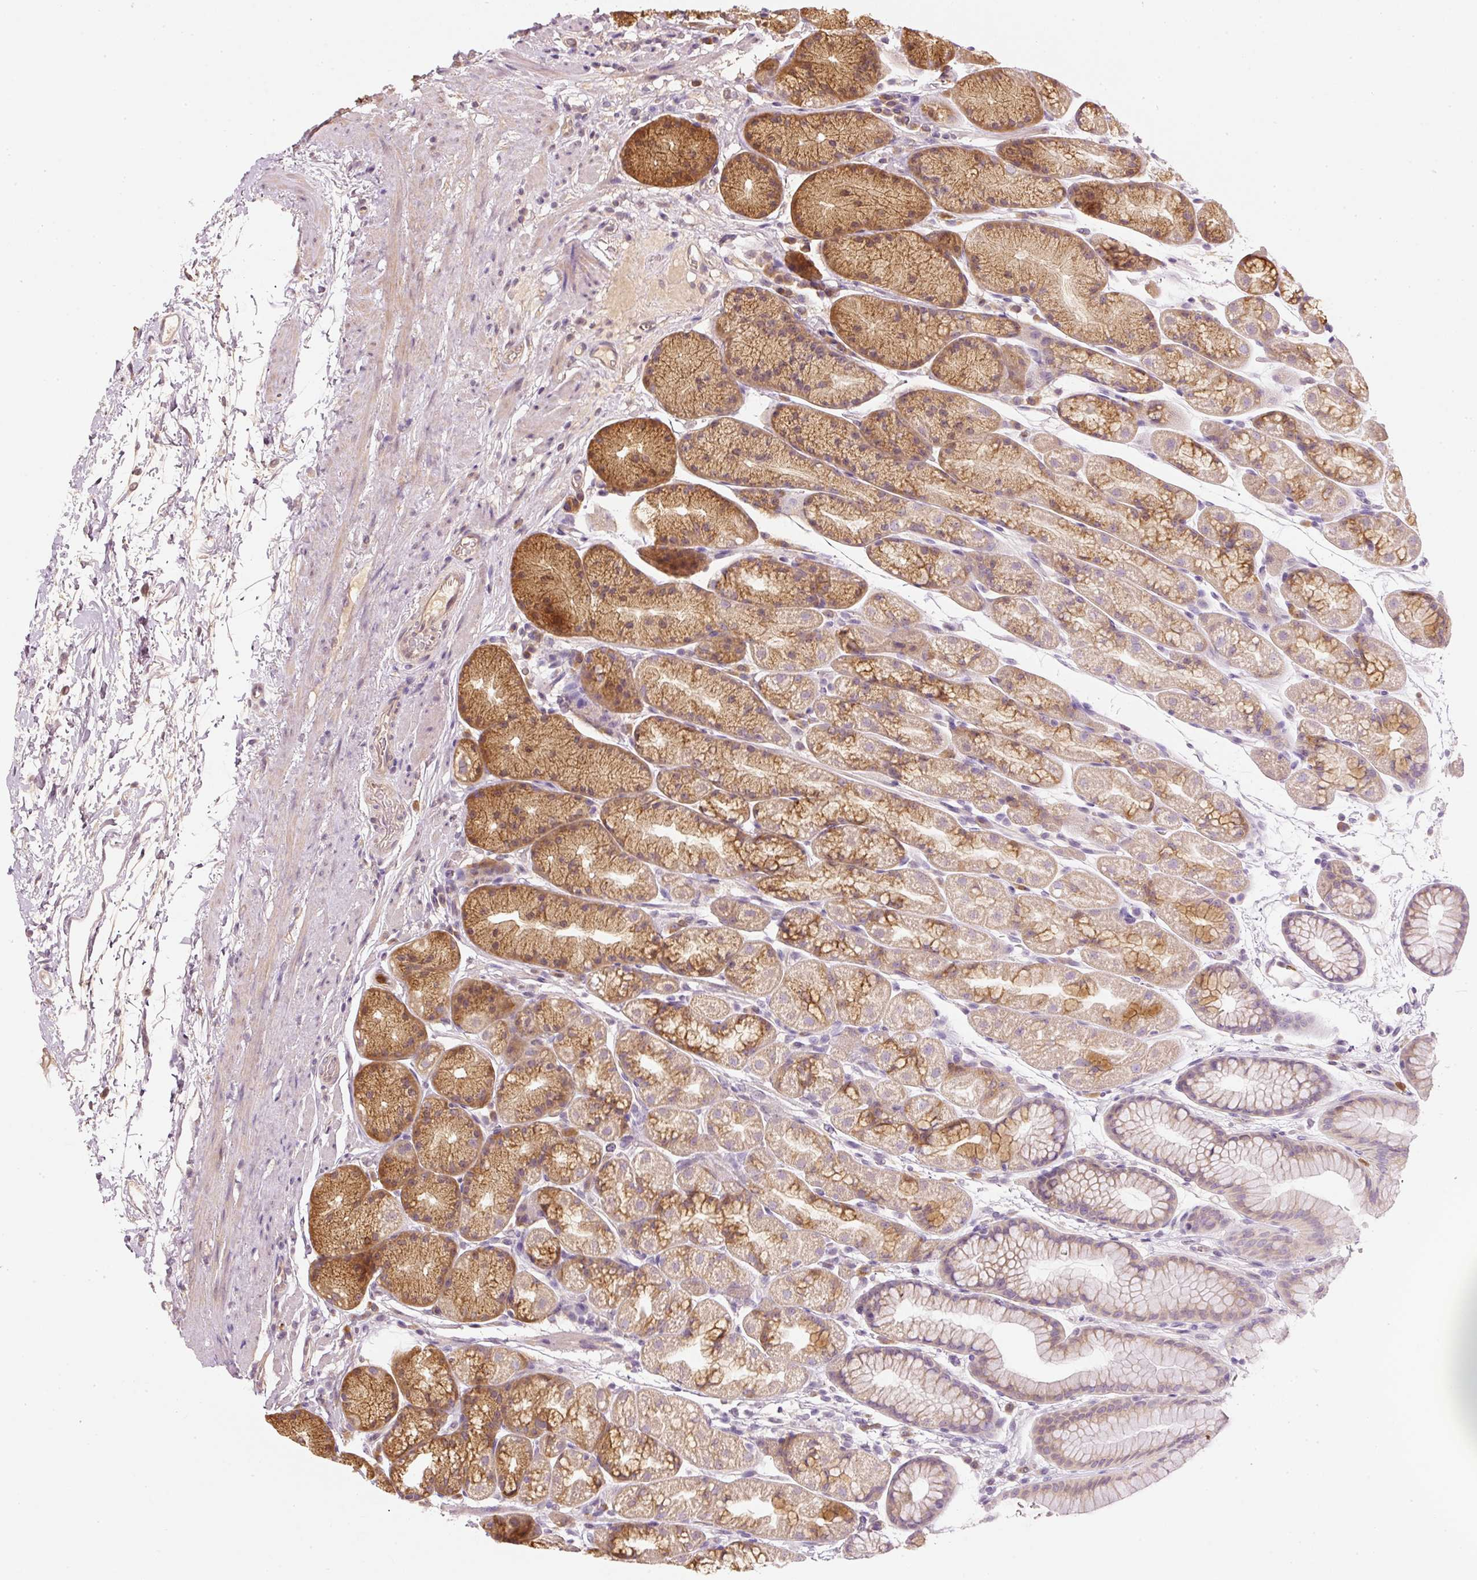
{"staining": {"intensity": "moderate", "quantity": "25%-75%", "location": "cytoplasmic/membranous"}, "tissue": "stomach", "cell_type": "Glandular cells", "image_type": "normal", "snomed": [{"axis": "morphology", "description": "Normal tissue, NOS"}, {"axis": "topography", "description": "Stomach, lower"}], "caption": "Human stomach stained with a brown dye displays moderate cytoplasmic/membranous positive positivity in about 25%-75% of glandular cells.", "gene": "CTTNBP2", "patient": {"sex": "male", "age": 67}}